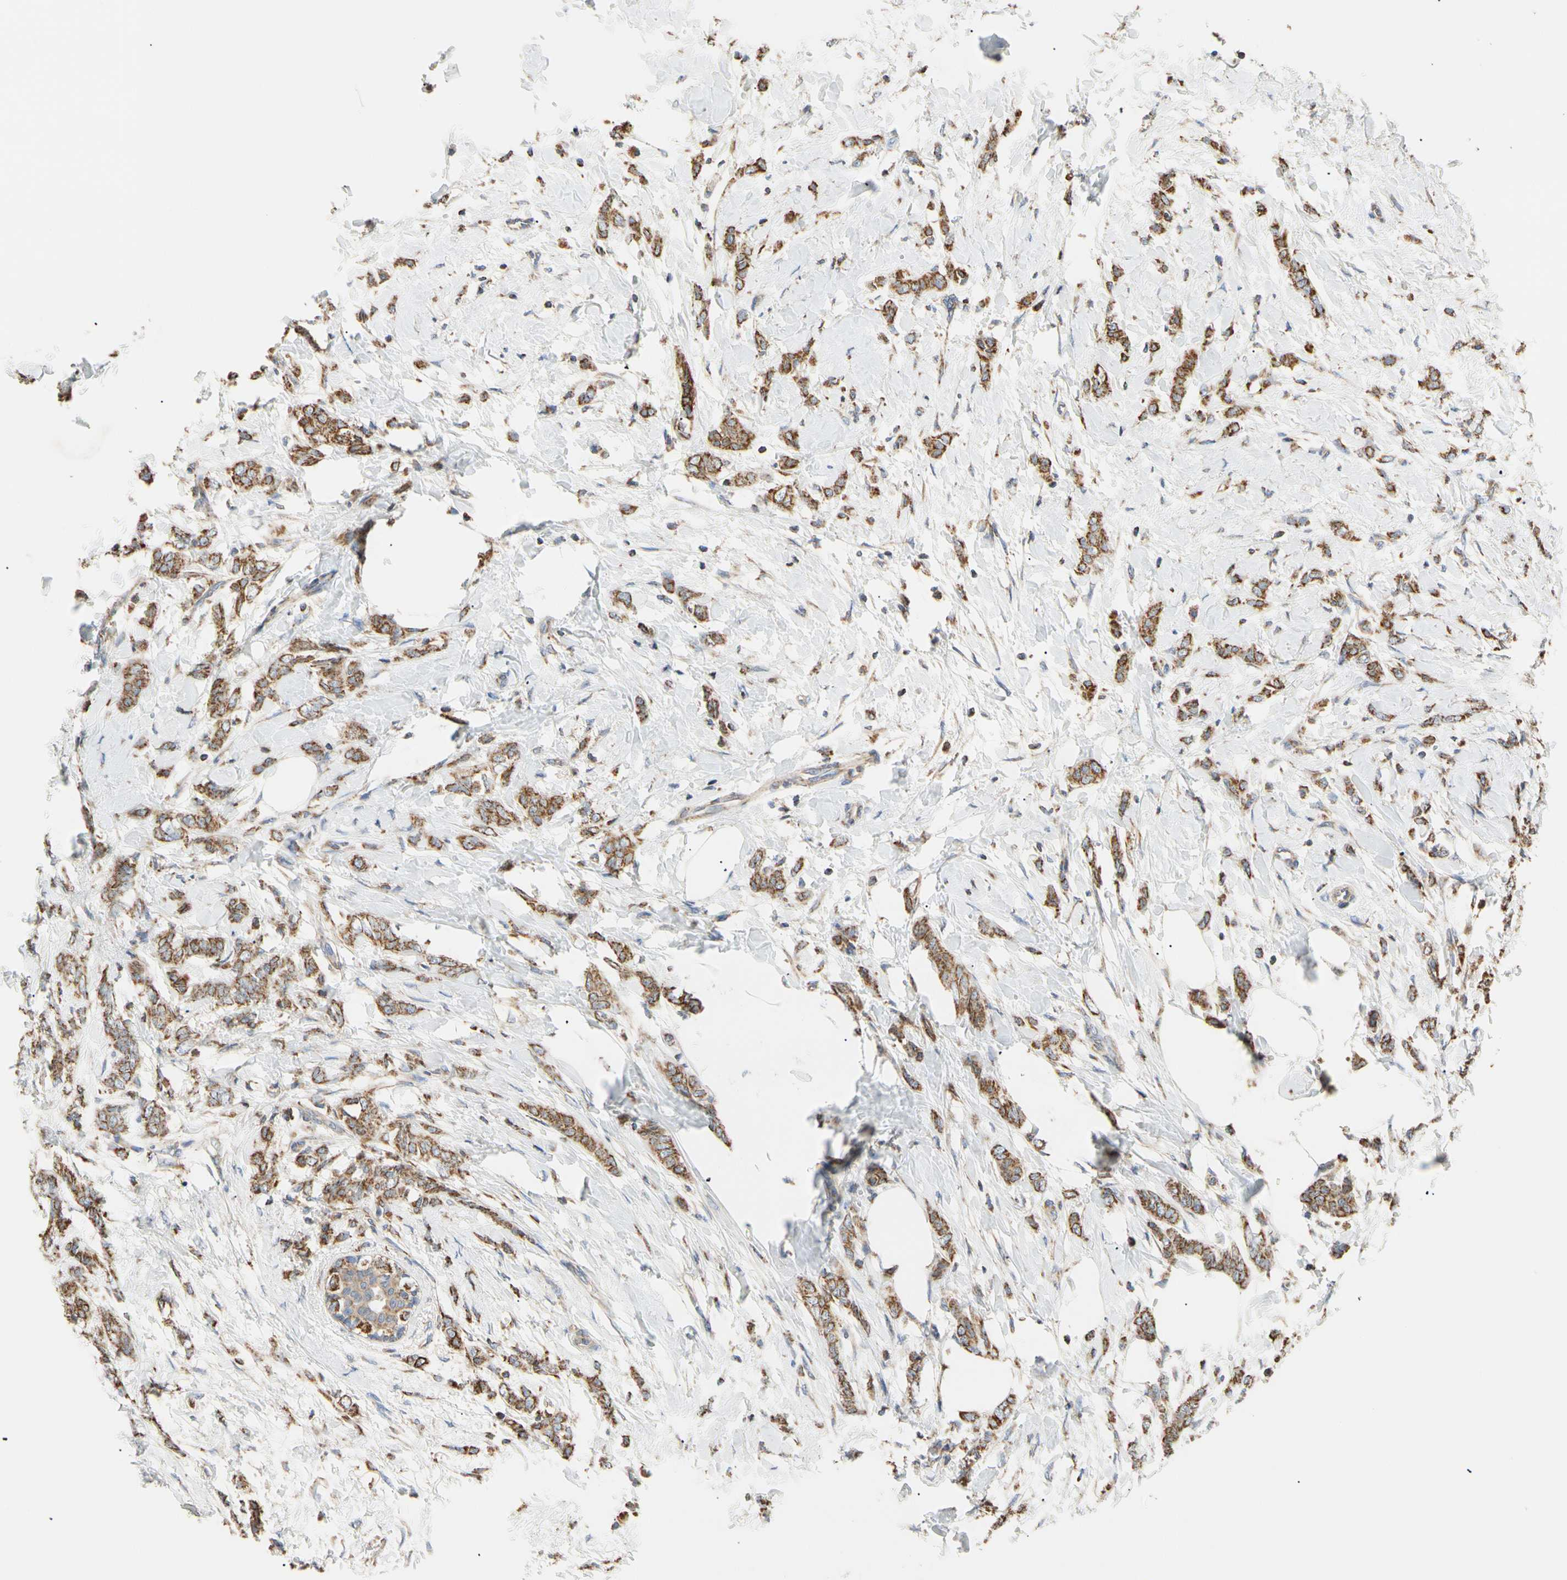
{"staining": {"intensity": "strong", "quantity": ">75%", "location": "cytoplasmic/membranous"}, "tissue": "breast cancer", "cell_type": "Tumor cells", "image_type": "cancer", "snomed": [{"axis": "morphology", "description": "Lobular carcinoma, in situ"}, {"axis": "morphology", "description": "Lobular carcinoma"}, {"axis": "topography", "description": "Breast"}], "caption": "DAB immunohistochemical staining of breast cancer (lobular carcinoma in situ) displays strong cytoplasmic/membranous protein expression in about >75% of tumor cells. The staining was performed using DAB to visualize the protein expression in brown, while the nuclei were stained in blue with hematoxylin (Magnification: 20x).", "gene": "PLGRKT", "patient": {"sex": "female", "age": 41}}